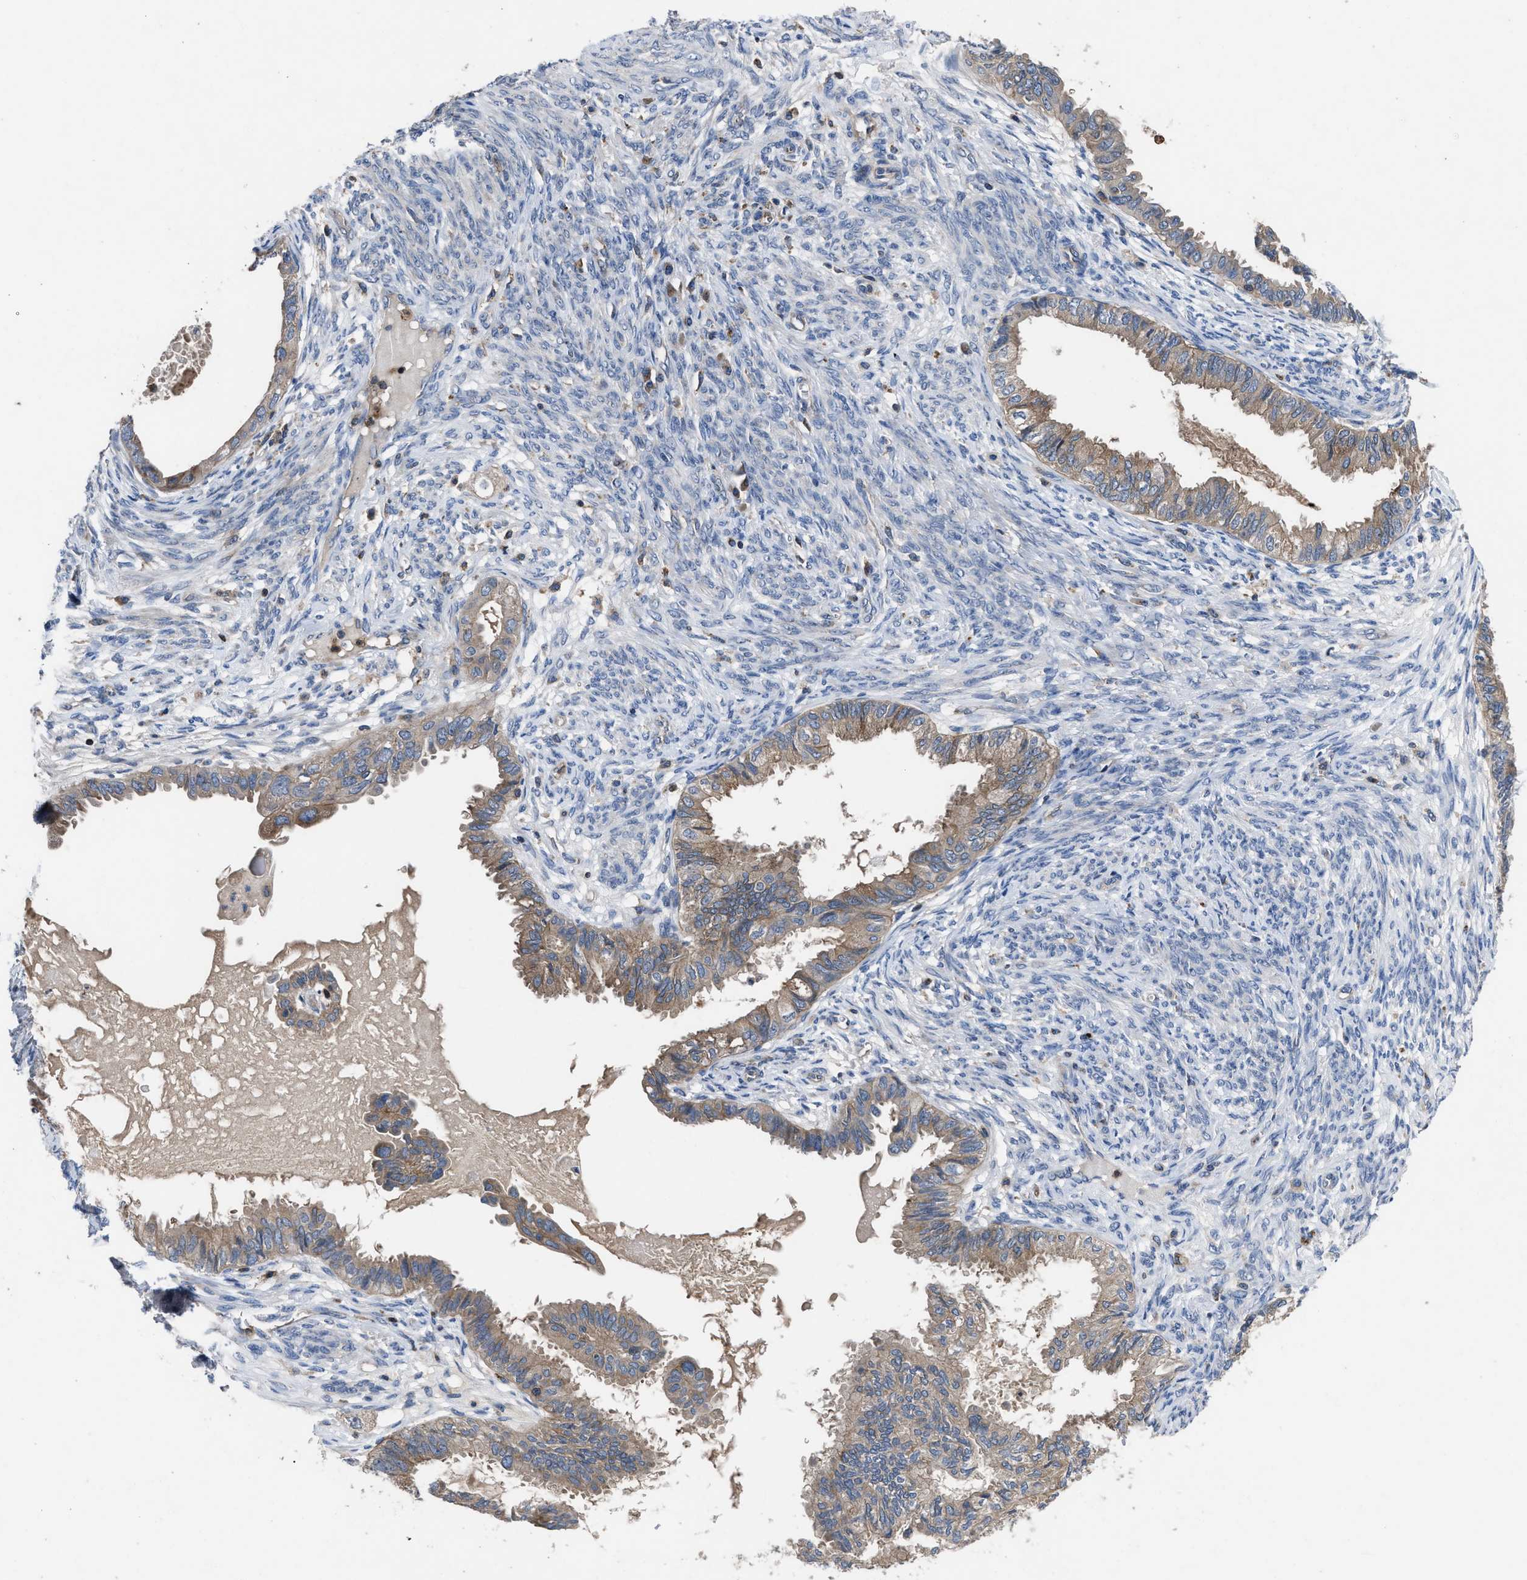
{"staining": {"intensity": "weak", "quantity": ">75%", "location": "cytoplasmic/membranous"}, "tissue": "cervical cancer", "cell_type": "Tumor cells", "image_type": "cancer", "snomed": [{"axis": "morphology", "description": "Normal tissue, NOS"}, {"axis": "morphology", "description": "Adenocarcinoma, NOS"}, {"axis": "topography", "description": "Cervix"}, {"axis": "topography", "description": "Endometrium"}], "caption": "Protein staining reveals weak cytoplasmic/membranous expression in about >75% of tumor cells in cervical adenocarcinoma. The staining is performed using DAB brown chromogen to label protein expression. The nuclei are counter-stained blue using hematoxylin.", "gene": "YBEY", "patient": {"sex": "female", "age": 86}}